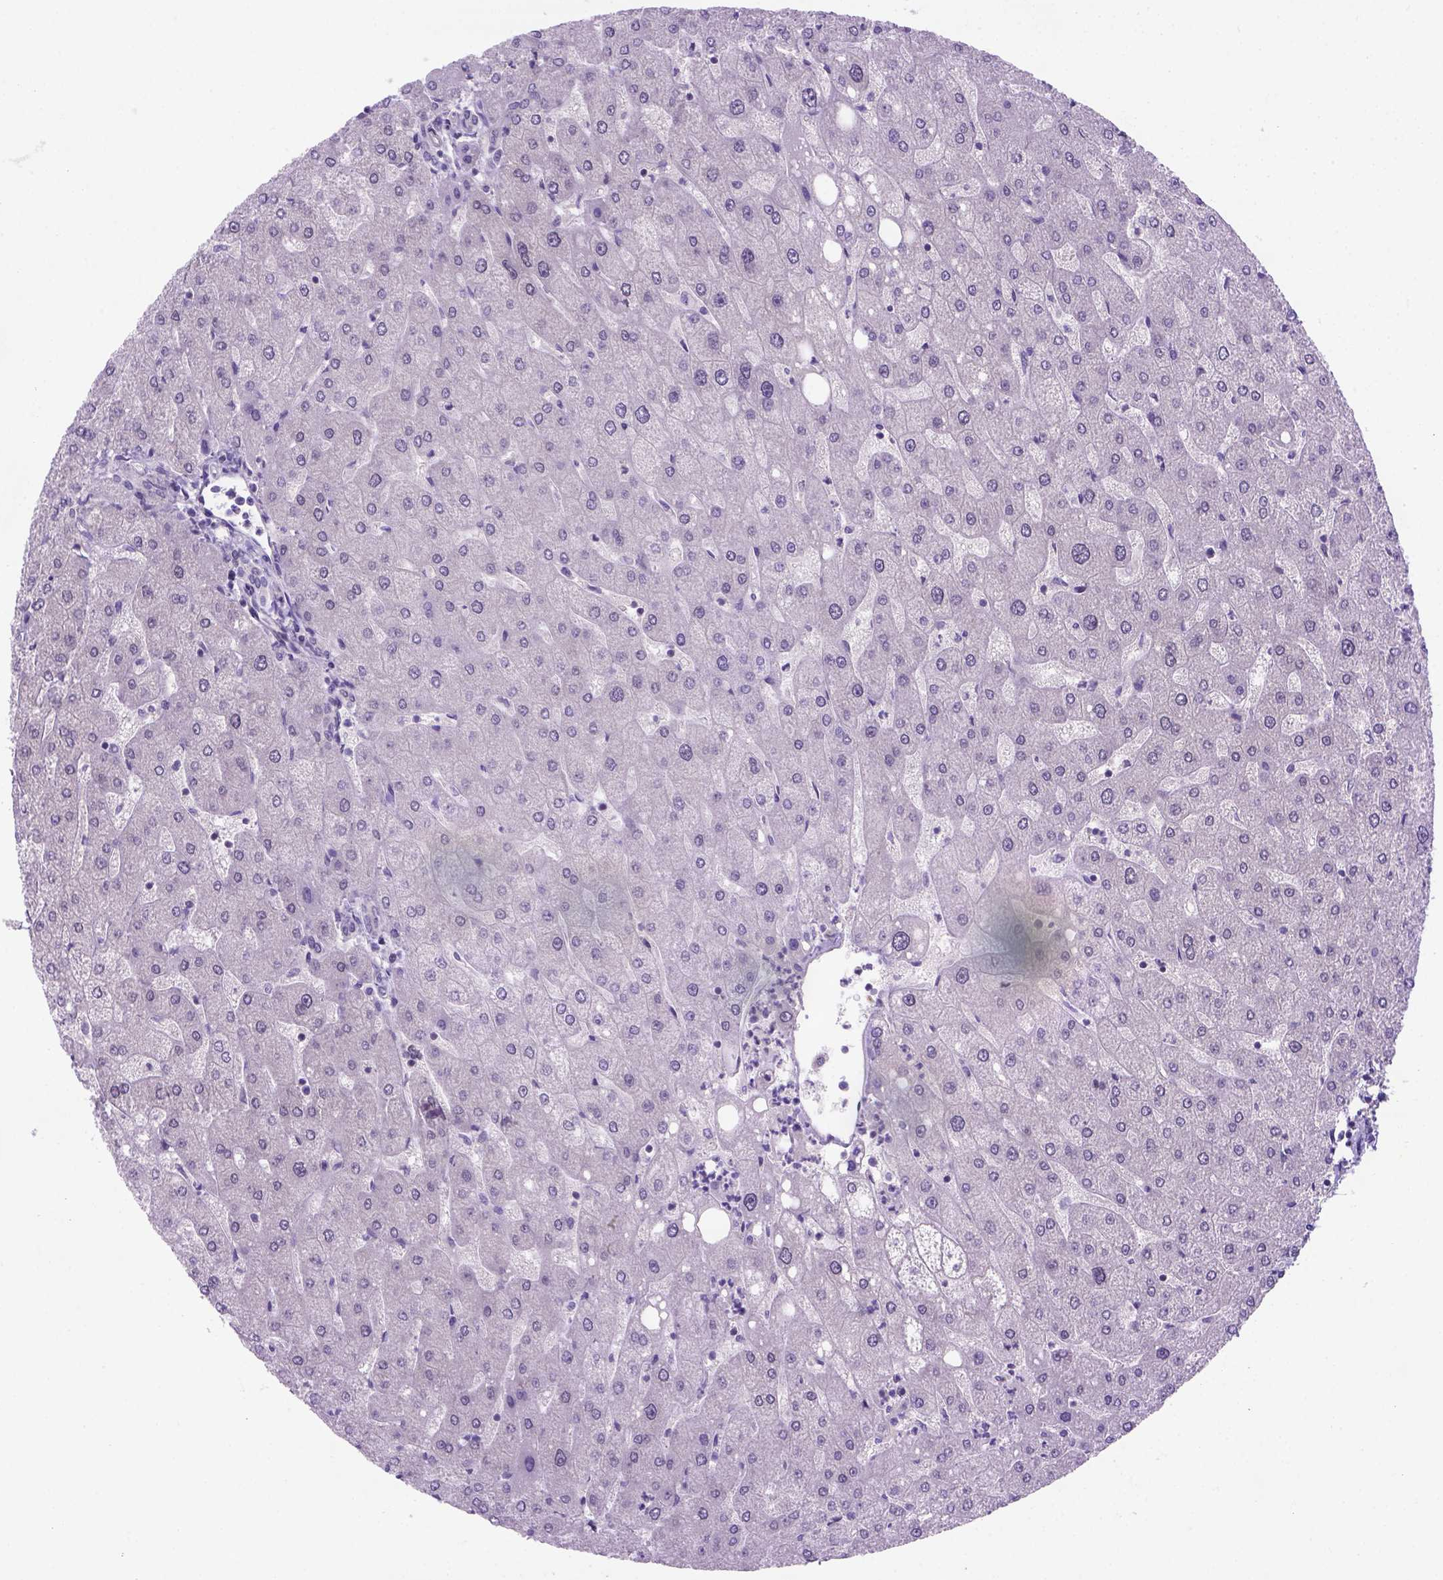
{"staining": {"intensity": "negative", "quantity": "none", "location": "none"}, "tissue": "liver", "cell_type": "Cholangiocytes", "image_type": "normal", "snomed": [{"axis": "morphology", "description": "Normal tissue, NOS"}, {"axis": "topography", "description": "Liver"}], "caption": "Human liver stained for a protein using immunohistochemistry reveals no expression in cholangiocytes.", "gene": "MGMT", "patient": {"sex": "male", "age": 67}}